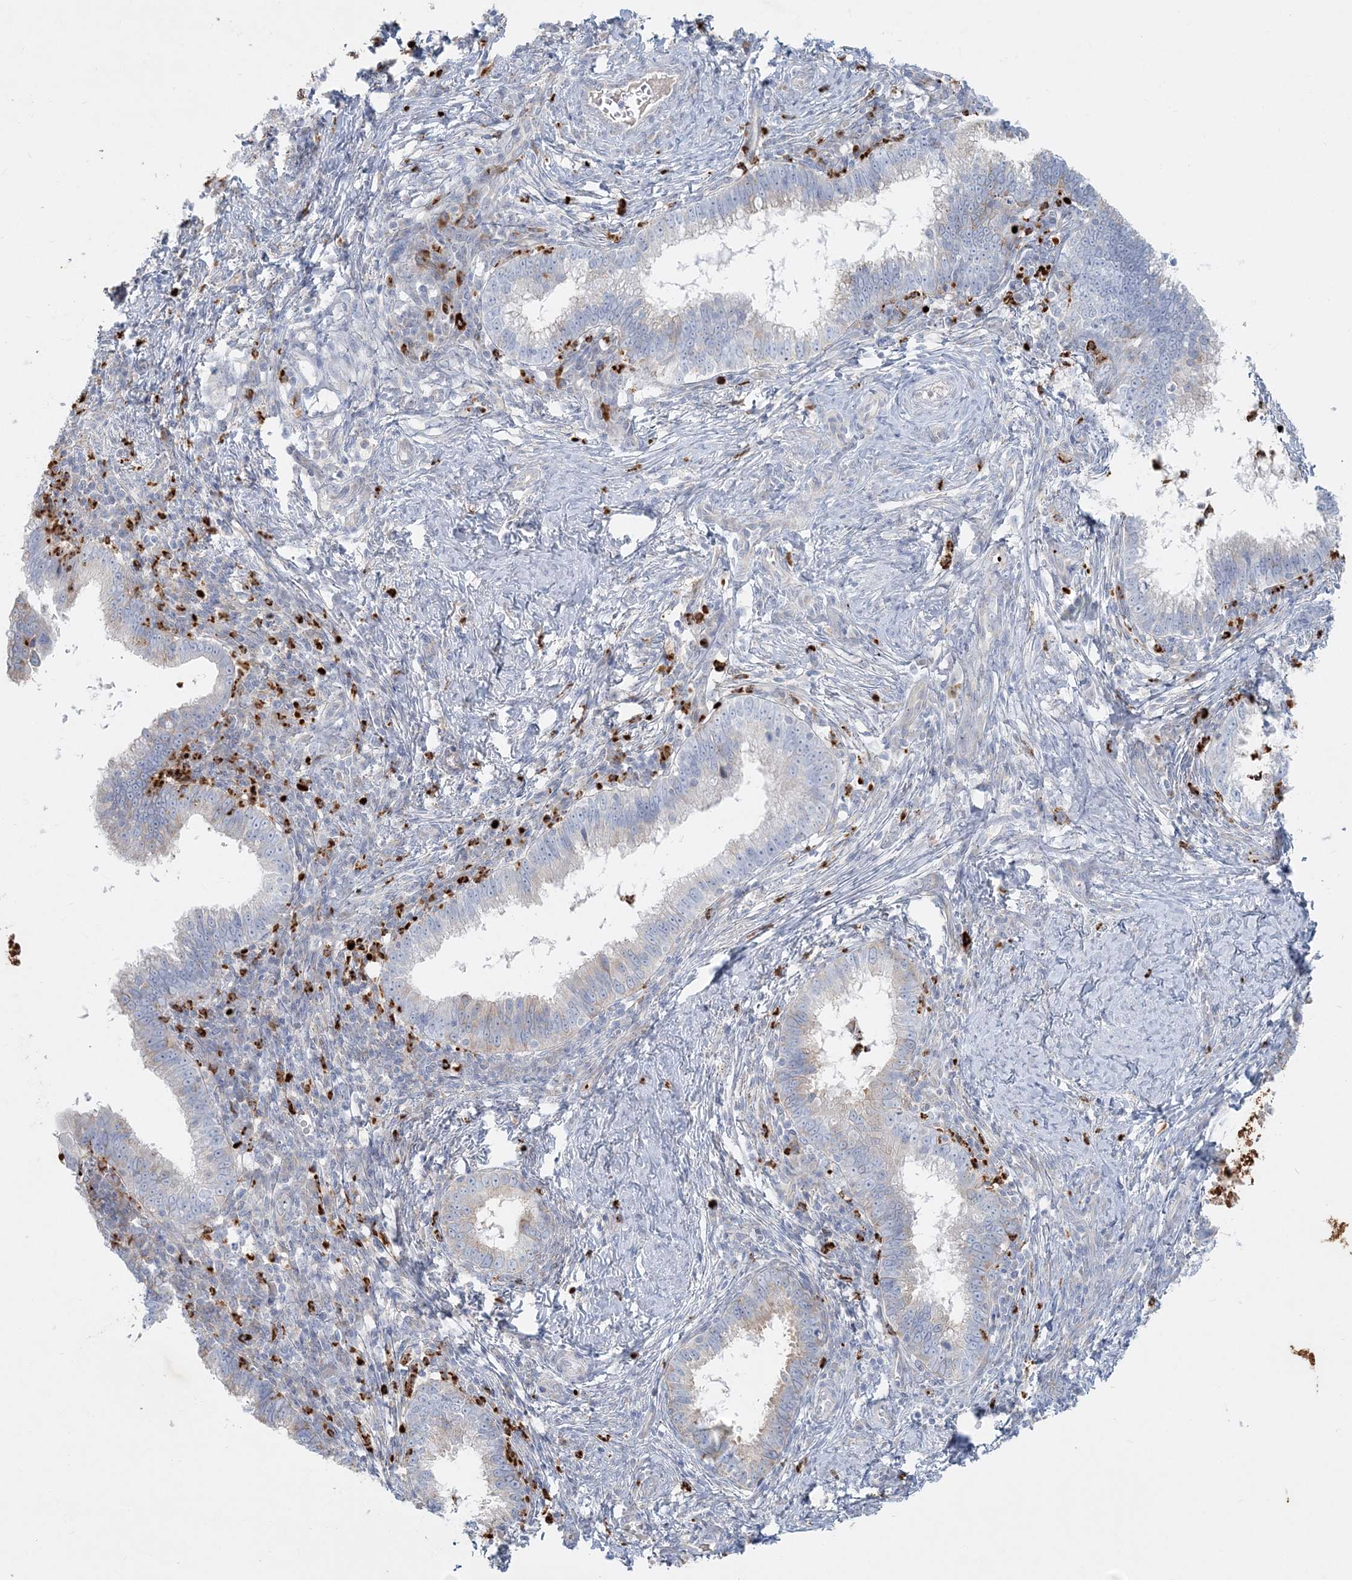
{"staining": {"intensity": "negative", "quantity": "none", "location": "none"}, "tissue": "cervical cancer", "cell_type": "Tumor cells", "image_type": "cancer", "snomed": [{"axis": "morphology", "description": "Adenocarcinoma, NOS"}, {"axis": "topography", "description": "Cervix"}], "caption": "The IHC photomicrograph has no significant positivity in tumor cells of cervical adenocarcinoma tissue.", "gene": "CCNJ", "patient": {"sex": "female", "age": 36}}